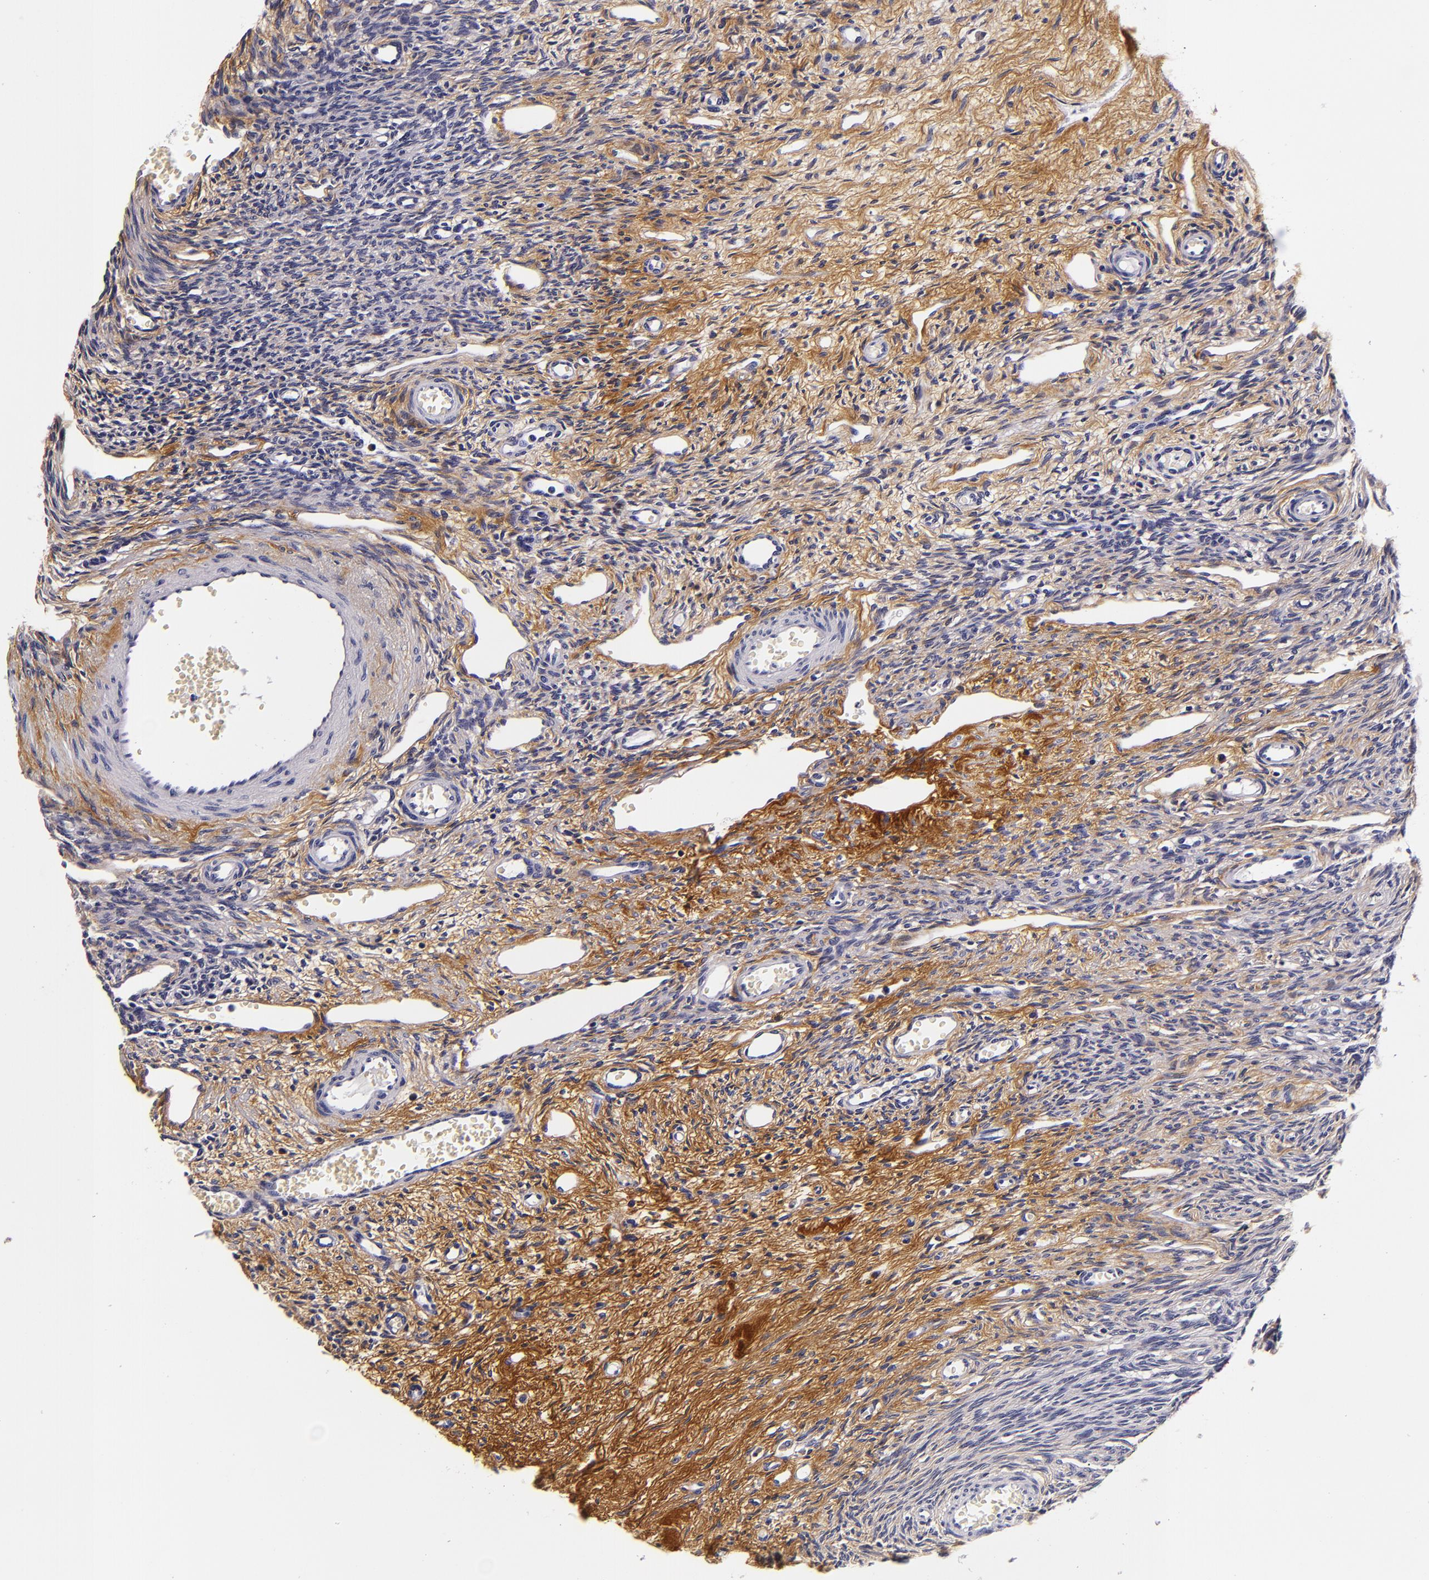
{"staining": {"intensity": "moderate", "quantity": "25%-75%", "location": "cytoplasmic/membranous"}, "tissue": "ovary", "cell_type": "Ovarian stroma cells", "image_type": "normal", "snomed": [{"axis": "morphology", "description": "Normal tissue, NOS"}, {"axis": "topography", "description": "Ovary"}], "caption": "Ovary stained with immunohistochemistry reveals moderate cytoplasmic/membranous positivity in approximately 25%-75% of ovarian stroma cells.", "gene": "FBN1", "patient": {"sex": "female", "age": 33}}